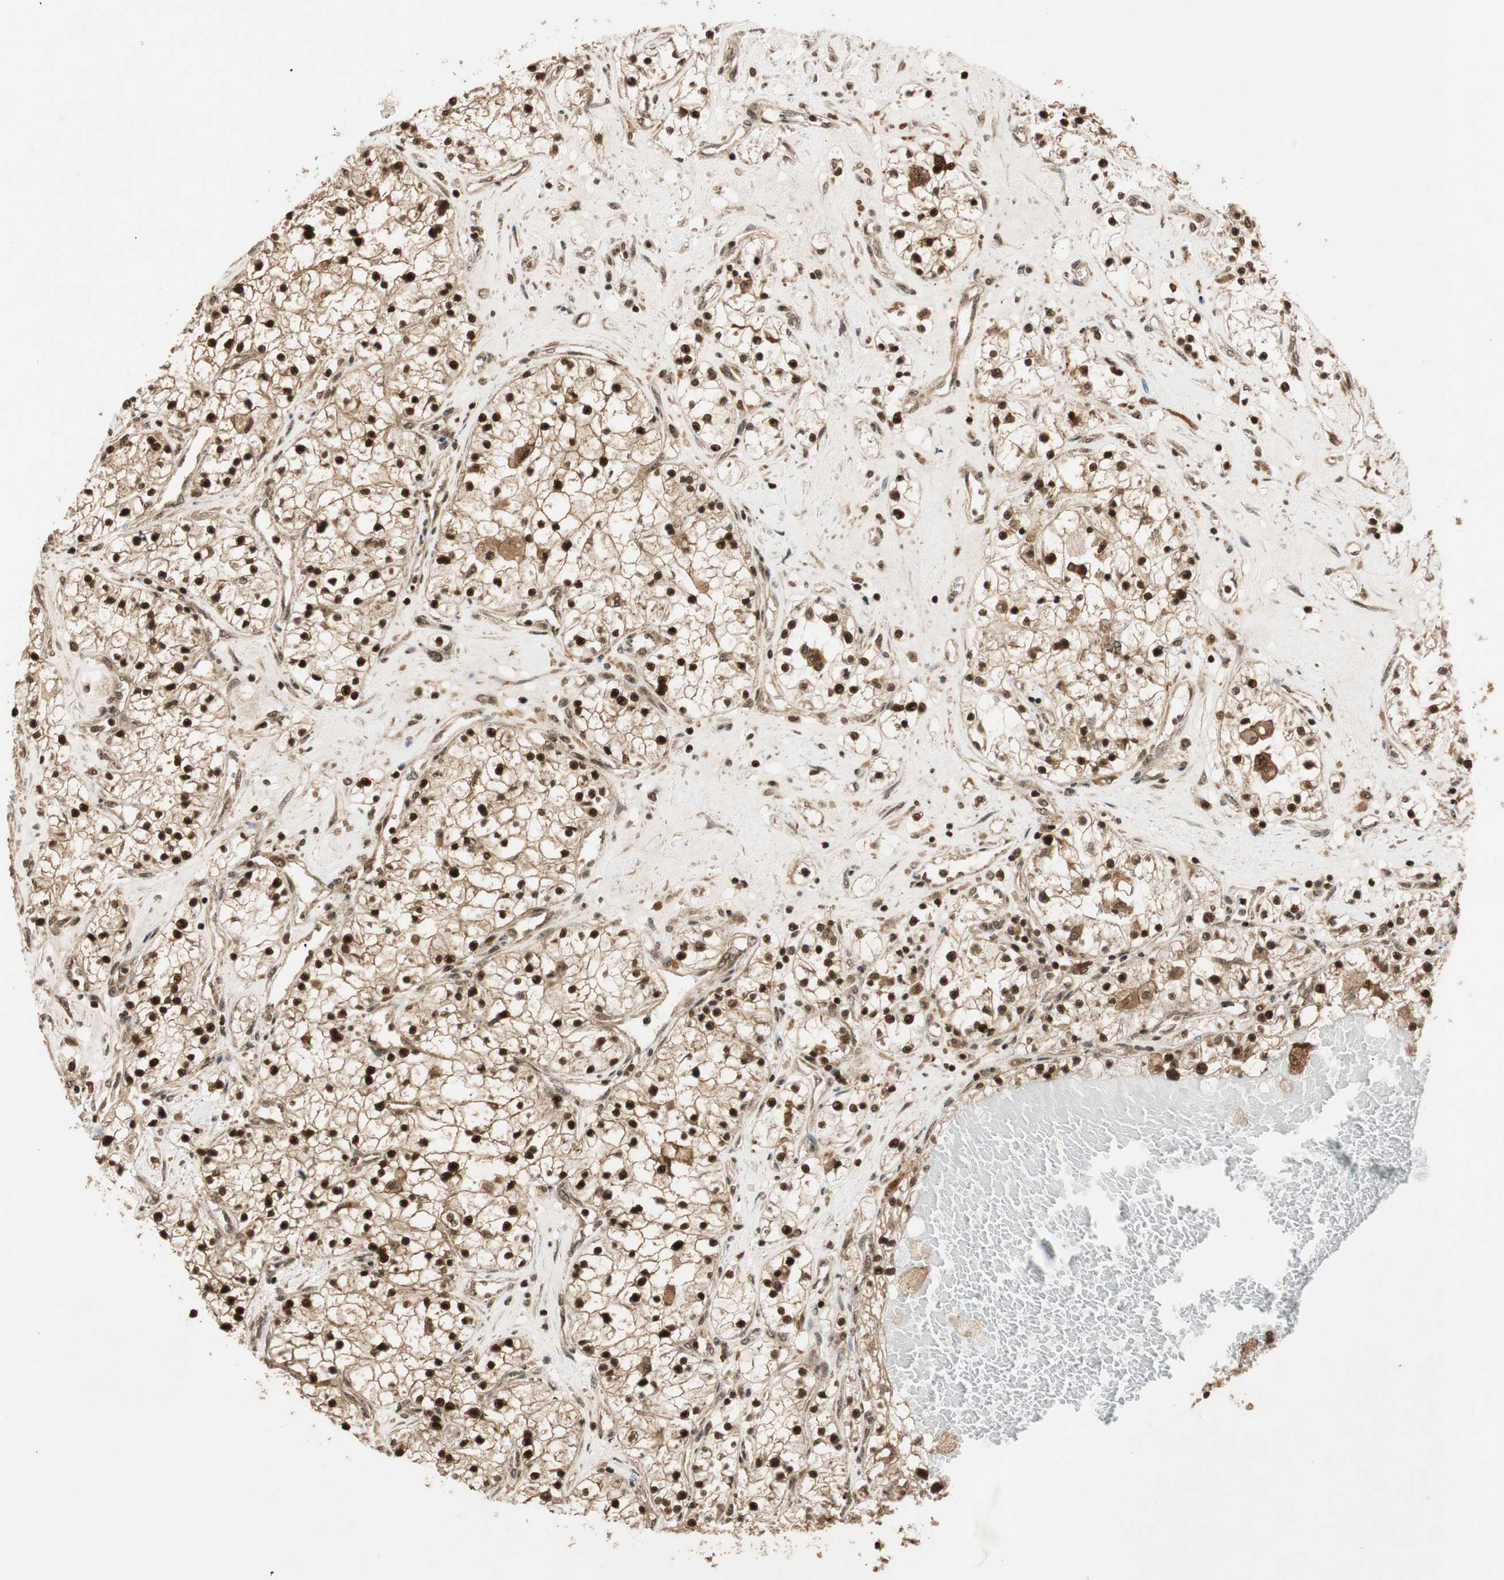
{"staining": {"intensity": "strong", "quantity": ">75%", "location": "cytoplasmic/membranous,nuclear"}, "tissue": "renal cancer", "cell_type": "Tumor cells", "image_type": "cancer", "snomed": [{"axis": "morphology", "description": "Adenocarcinoma, NOS"}, {"axis": "topography", "description": "Kidney"}], "caption": "IHC staining of renal cancer (adenocarcinoma), which shows high levels of strong cytoplasmic/membranous and nuclear staining in about >75% of tumor cells indicating strong cytoplasmic/membranous and nuclear protein expression. The staining was performed using DAB (3,3'-diaminobenzidine) (brown) for protein detection and nuclei were counterstained in hematoxylin (blue).", "gene": "RPA3", "patient": {"sex": "male", "age": 68}}